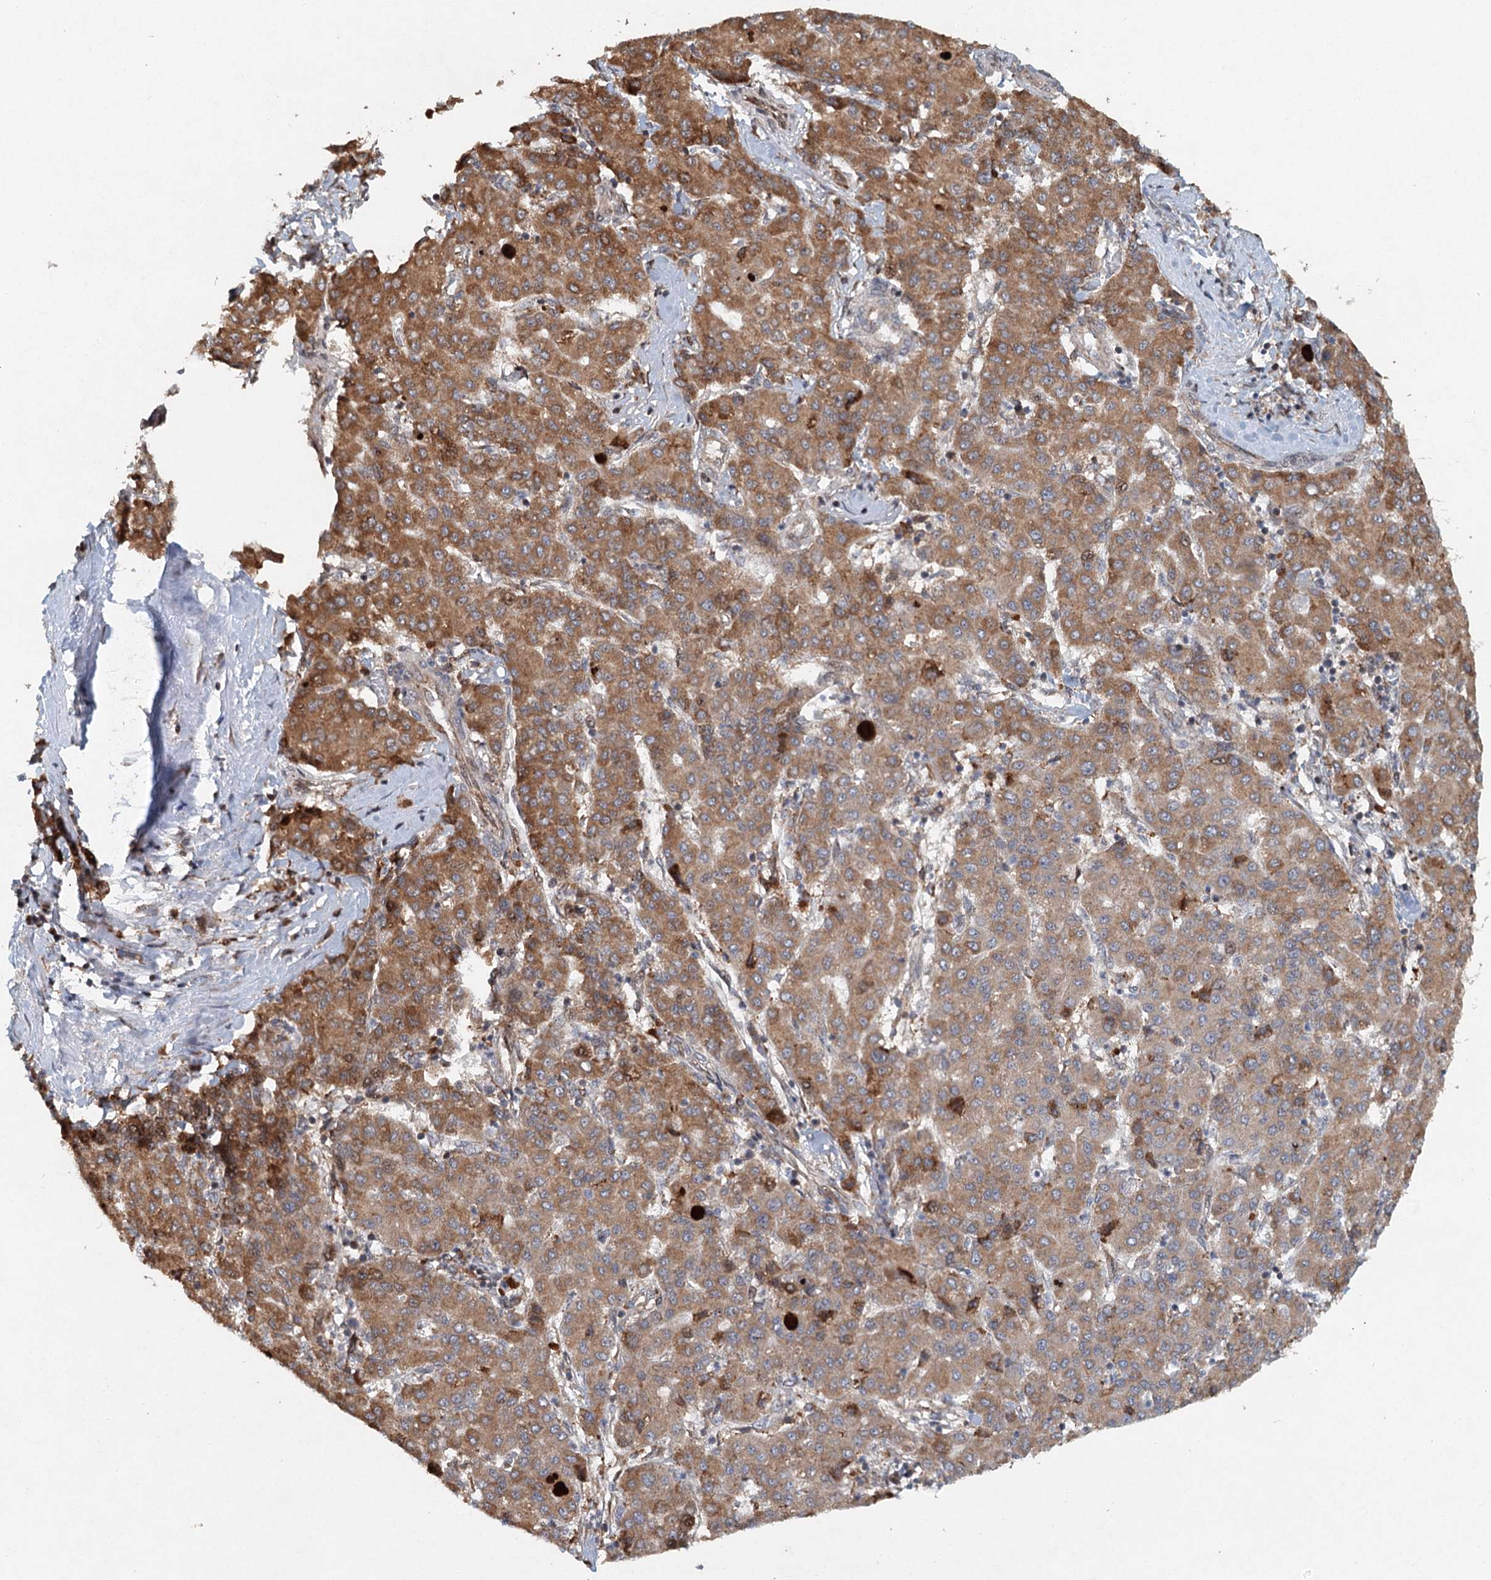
{"staining": {"intensity": "moderate", "quantity": ">75%", "location": "cytoplasmic/membranous"}, "tissue": "liver cancer", "cell_type": "Tumor cells", "image_type": "cancer", "snomed": [{"axis": "morphology", "description": "Carcinoma, Hepatocellular, NOS"}, {"axis": "topography", "description": "Liver"}], "caption": "Liver hepatocellular carcinoma stained with a brown dye shows moderate cytoplasmic/membranous positive expression in approximately >75% of tumor cells.", "gene": "SRPX2", "patient": {"sex": "male", "age": 65}}